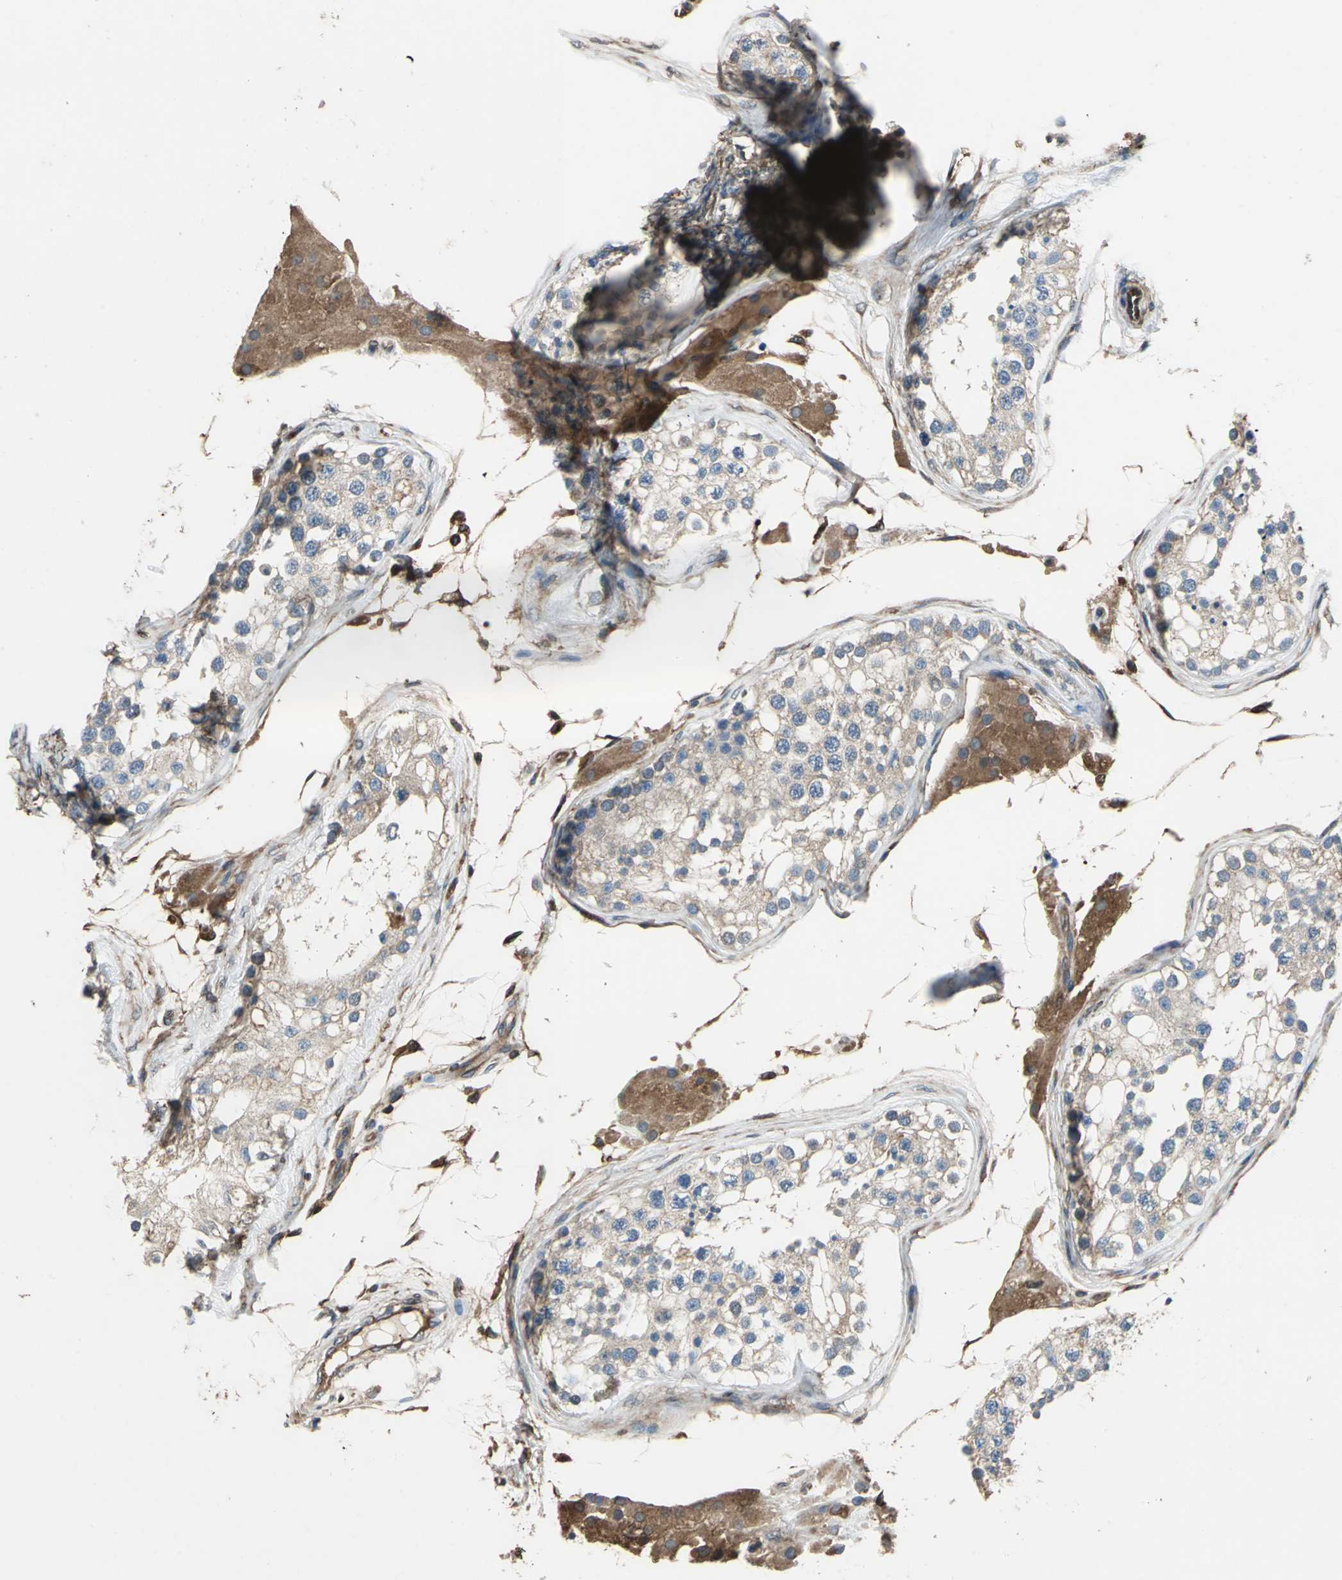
{"staining": {"intensity": "moderate", "quantity": "<25%", "location": "cytoplasmic/membranous"}, "tissue": "testis", "cell_type": "Cells in seminiferous ducts", "image_type": "normal", "snomed": [{"axis": "morphology", "description": "Normal tissue, NOS"}, {"axis": "topography", "description": "Testis"}], "caption": "Testis stained with immunohistochemistry demonstrates moderate cytoplasmic/membranous staining in approximately <25% of cells in seminiferous ducts. (Brightfield microscopy of DAB IHC at high magnification).", "gene": "CAPN1", "patient": {"sex": "male", "age": 68}}